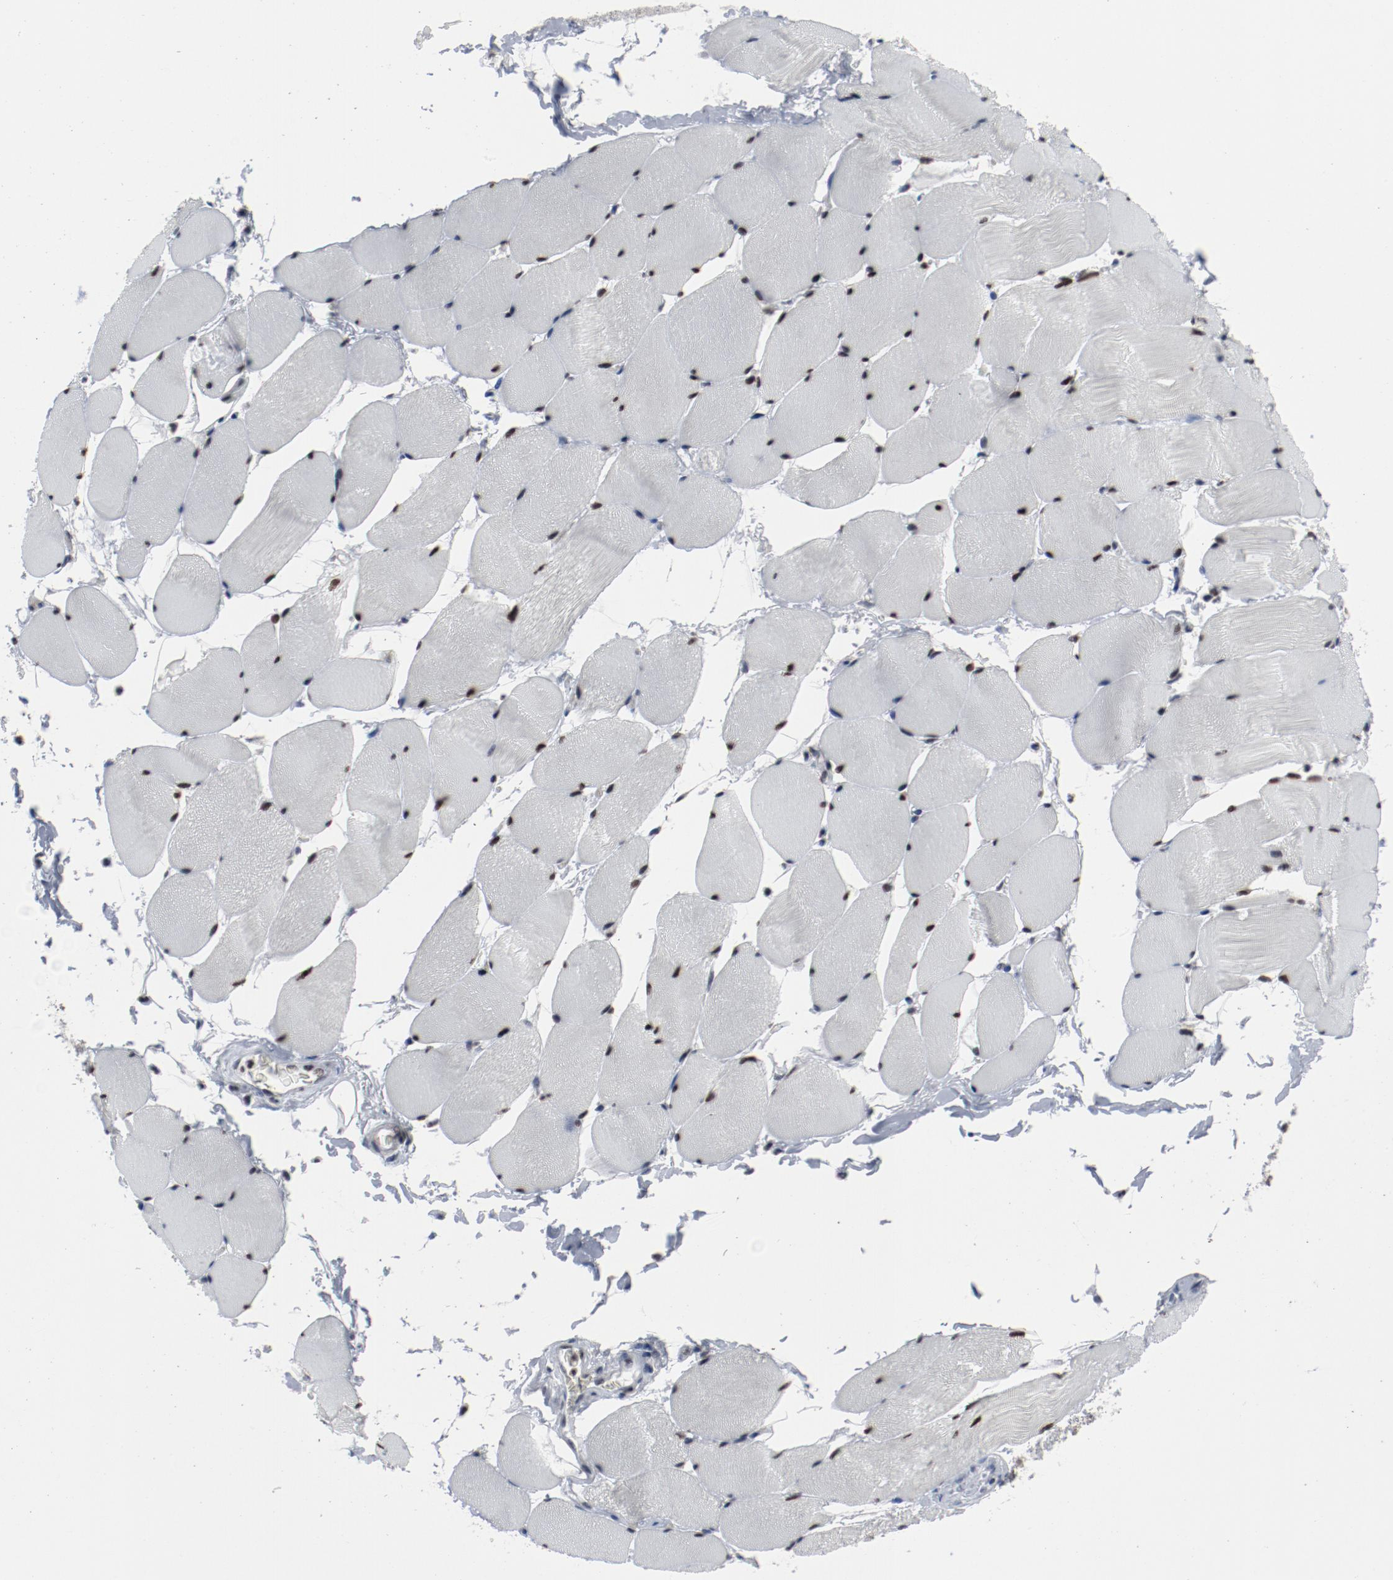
{"staining": {"intensity": "strong", "quantity": ">75%", "location": "nuclear"}, "tissue": "skeletal muscle", "cell_type": "Myocytes", "image_type": "normal", "snomed": [{"axis": "morphology", "description": "Normal tissue, NOS"}, {"axis": "topography", "description": "Skeletal muscle"}], "caption": "High-magnification brightfield microscopy of benign skeletal muscle stained with DAB (3,3'-diaminobenzidine) (brown) and counterstained with hematoxylin (blue). myocytes exhibit strong nuclear positivity is seen in approximately>75% of cells. (DAB (3,3'-diaminobenzidine) = brown stain, brightfield microscopy at high magnification).", "gene": "JMJD6", "patient": {"sex": "male", "age": 62}}